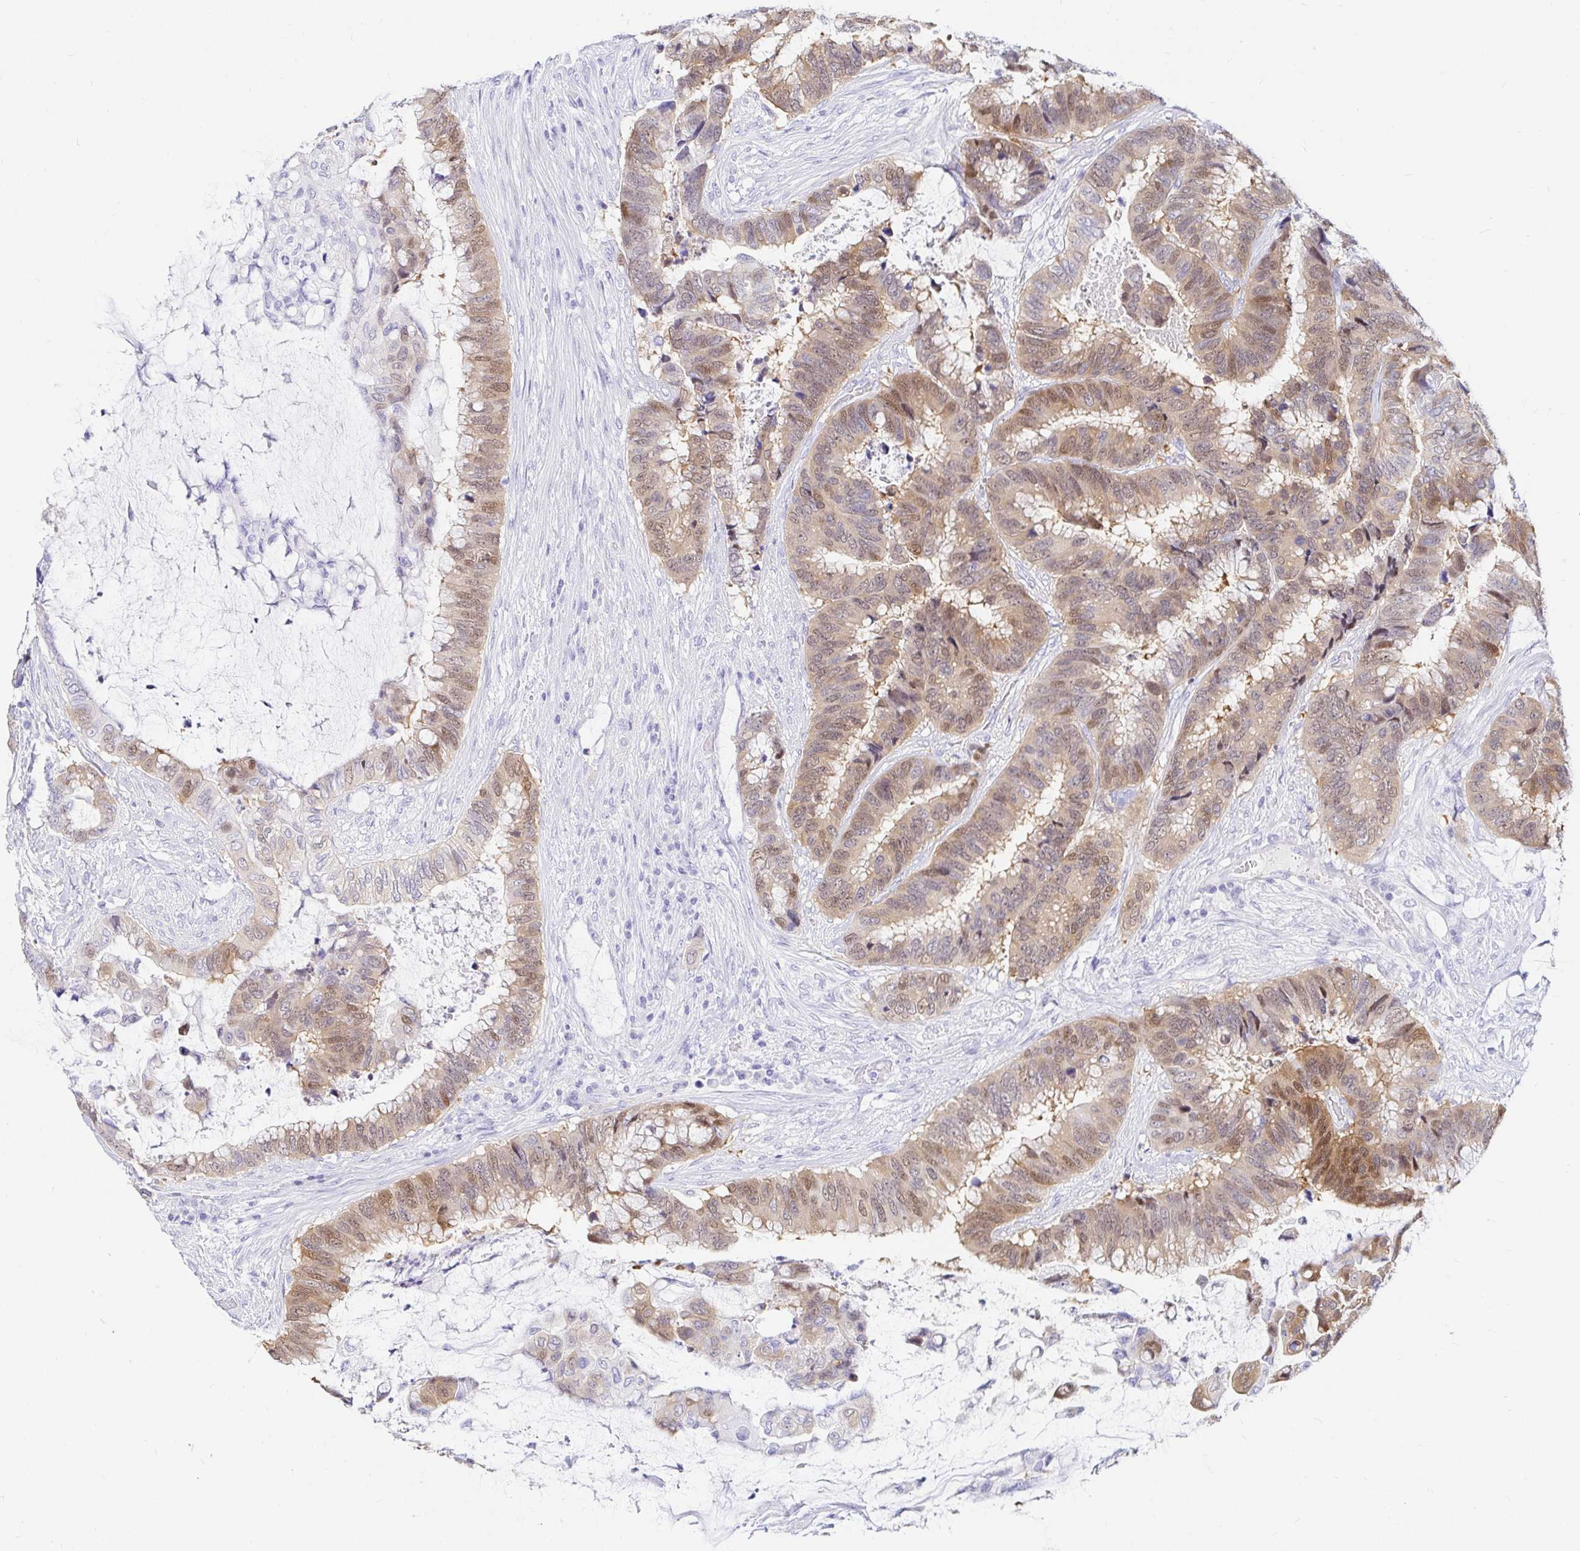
{"staining": {"intensity": "weak", "quantity": "25%-75%", "location": "cytoplasmic/membranous,nuclear"}, "tissue": "colorectal cancer", "cell_type": "Tumor cells", "image_type": "cancer", "snomed": [{"axis": "morphology", "description": "Adenocarcinoma, NOS"}, {"axis": "topography", "description": "Rectum"}], "caption": "Protein expression analysis of human adenocarcinoma (colorectal) reveals weak cytoplasmic/membranous and nuclear staining in approximately 25%-75% of tumor cells.", "gene": "PPP1R1B", "patient": {"sex": "female", "age": 59}}